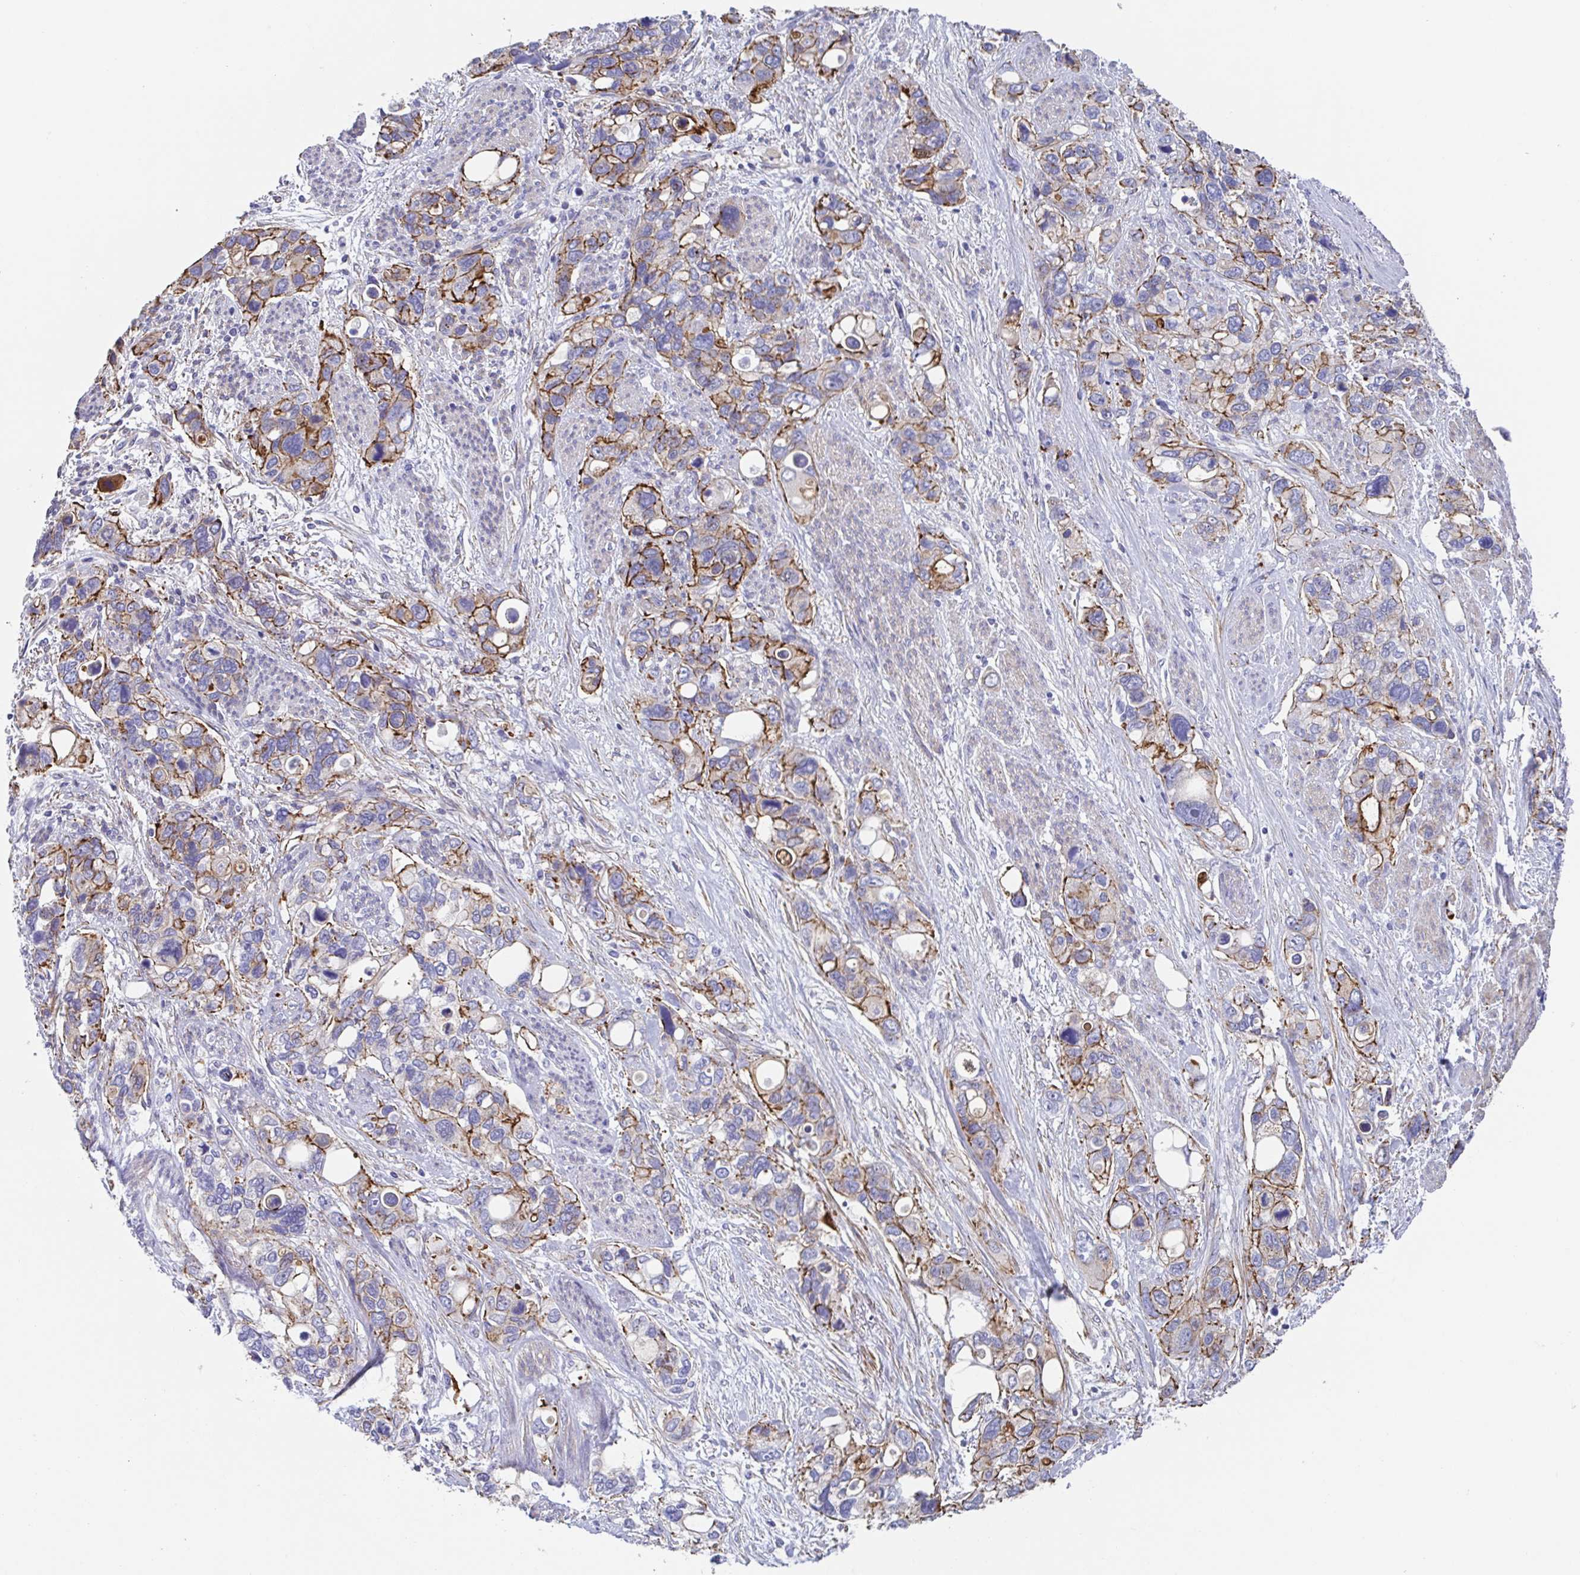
{"staining": {"intensity": "moderate", "quantity": "25%-75%", "location": "cytoplasmic/membranous"}, "tissue": "stomach cancer", "cell_type": "Tumor cells", "image_type": "cancer", "snomed": [{"axis": "morphology", "description": "Adenocarcinoma, NOS"}, {"axis": "topography", "description": "Stomach, upper"}], "caption": "About 25%-75% of tumor cells in stomach cancer (adenocarcinoma) exhibit moderate cytoplasmic/membranous protein staining as visualized by brown immunohistochemical staining.", "gene": "TRAM2", "patient": {"sex": "female", "age": 81}}